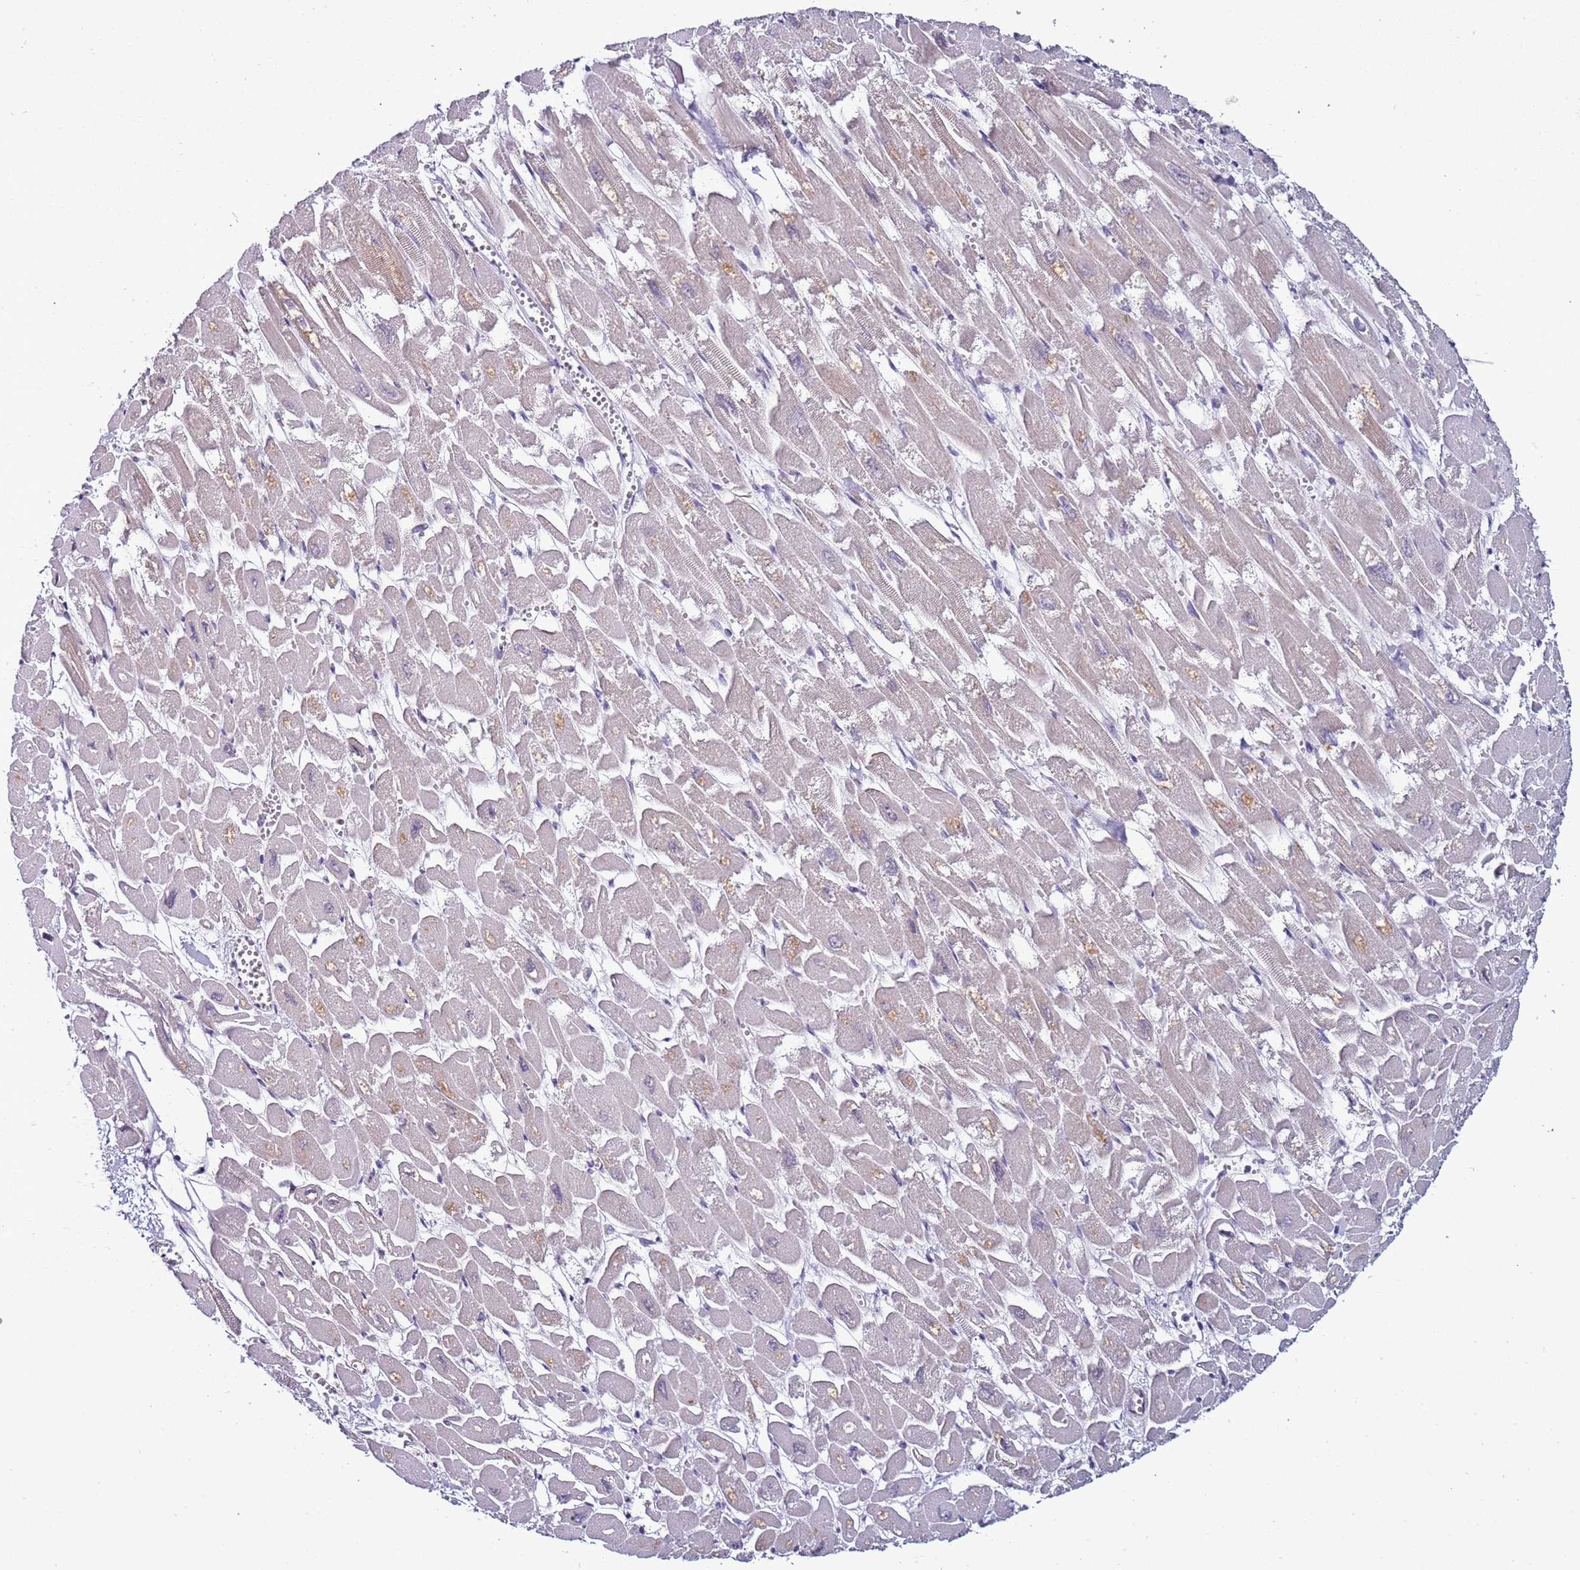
{"staining": {"intensity": "negative", "quantity": "none", "location": "none"}, "tissue": "heart muscle", "cell_type": "Cardiomyocytes", "image_type": "normal", "snomed": [{"axis": "morphology", "description": "Normal tissue, NOS"}, {"axis": "topography", "description": "Heart"}], "caption": "Photomicrograph shows no significant protein expression in cardiomyocytes of normal heart muscle. The staining was performed using DAB to visualize the protein expression in brown, while the nuclei were stained in blue with hematoxylin (Magnification: 20x).", "gene": "PSMA7", "patient": {"sex": "male", "age": 54}}